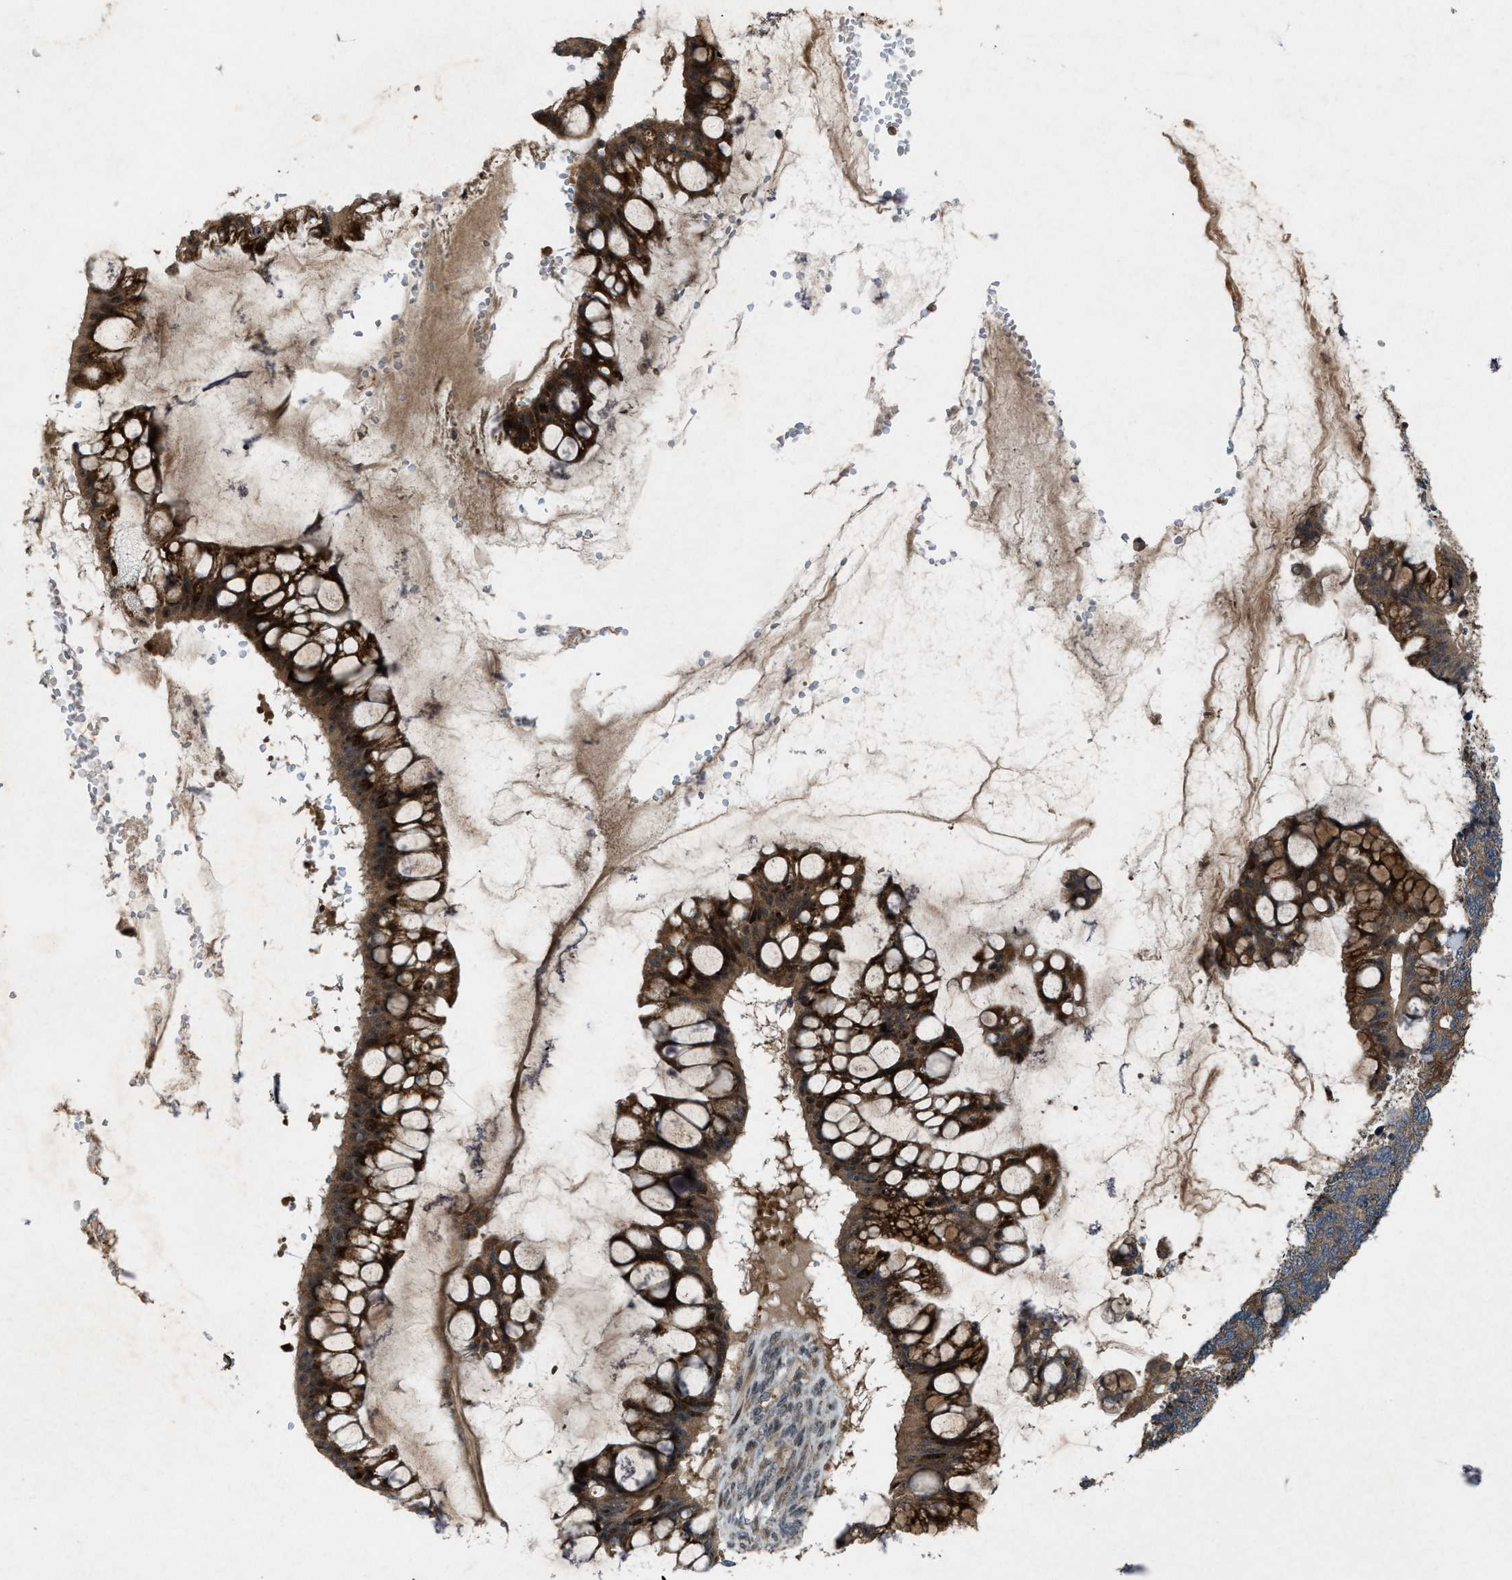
{"staining": {"intensity": "strong", "quantity": ">75%", "location": "cytoplasmic/membranous"}, "tissue": "ovarian cancer", "cell_type": "Tumor cells", "image_type": "cancer", "snomed": [{"axis": "morphology", "description": "Cystadenocarcinoma, mucinous, NOS"}, {"axis": "topography", "description": "Ovary"}], "caption": "A brown stain labels strong cytoplasmic/membranous expression of a protein in ovarian cancer (mucinous cystadenocarcinoma) tumor cells. The protein is shown in brown color, while the nuclei are stained blue.", "gene": "LRRC72", "patient": {"sex": "female", "age": 73}}